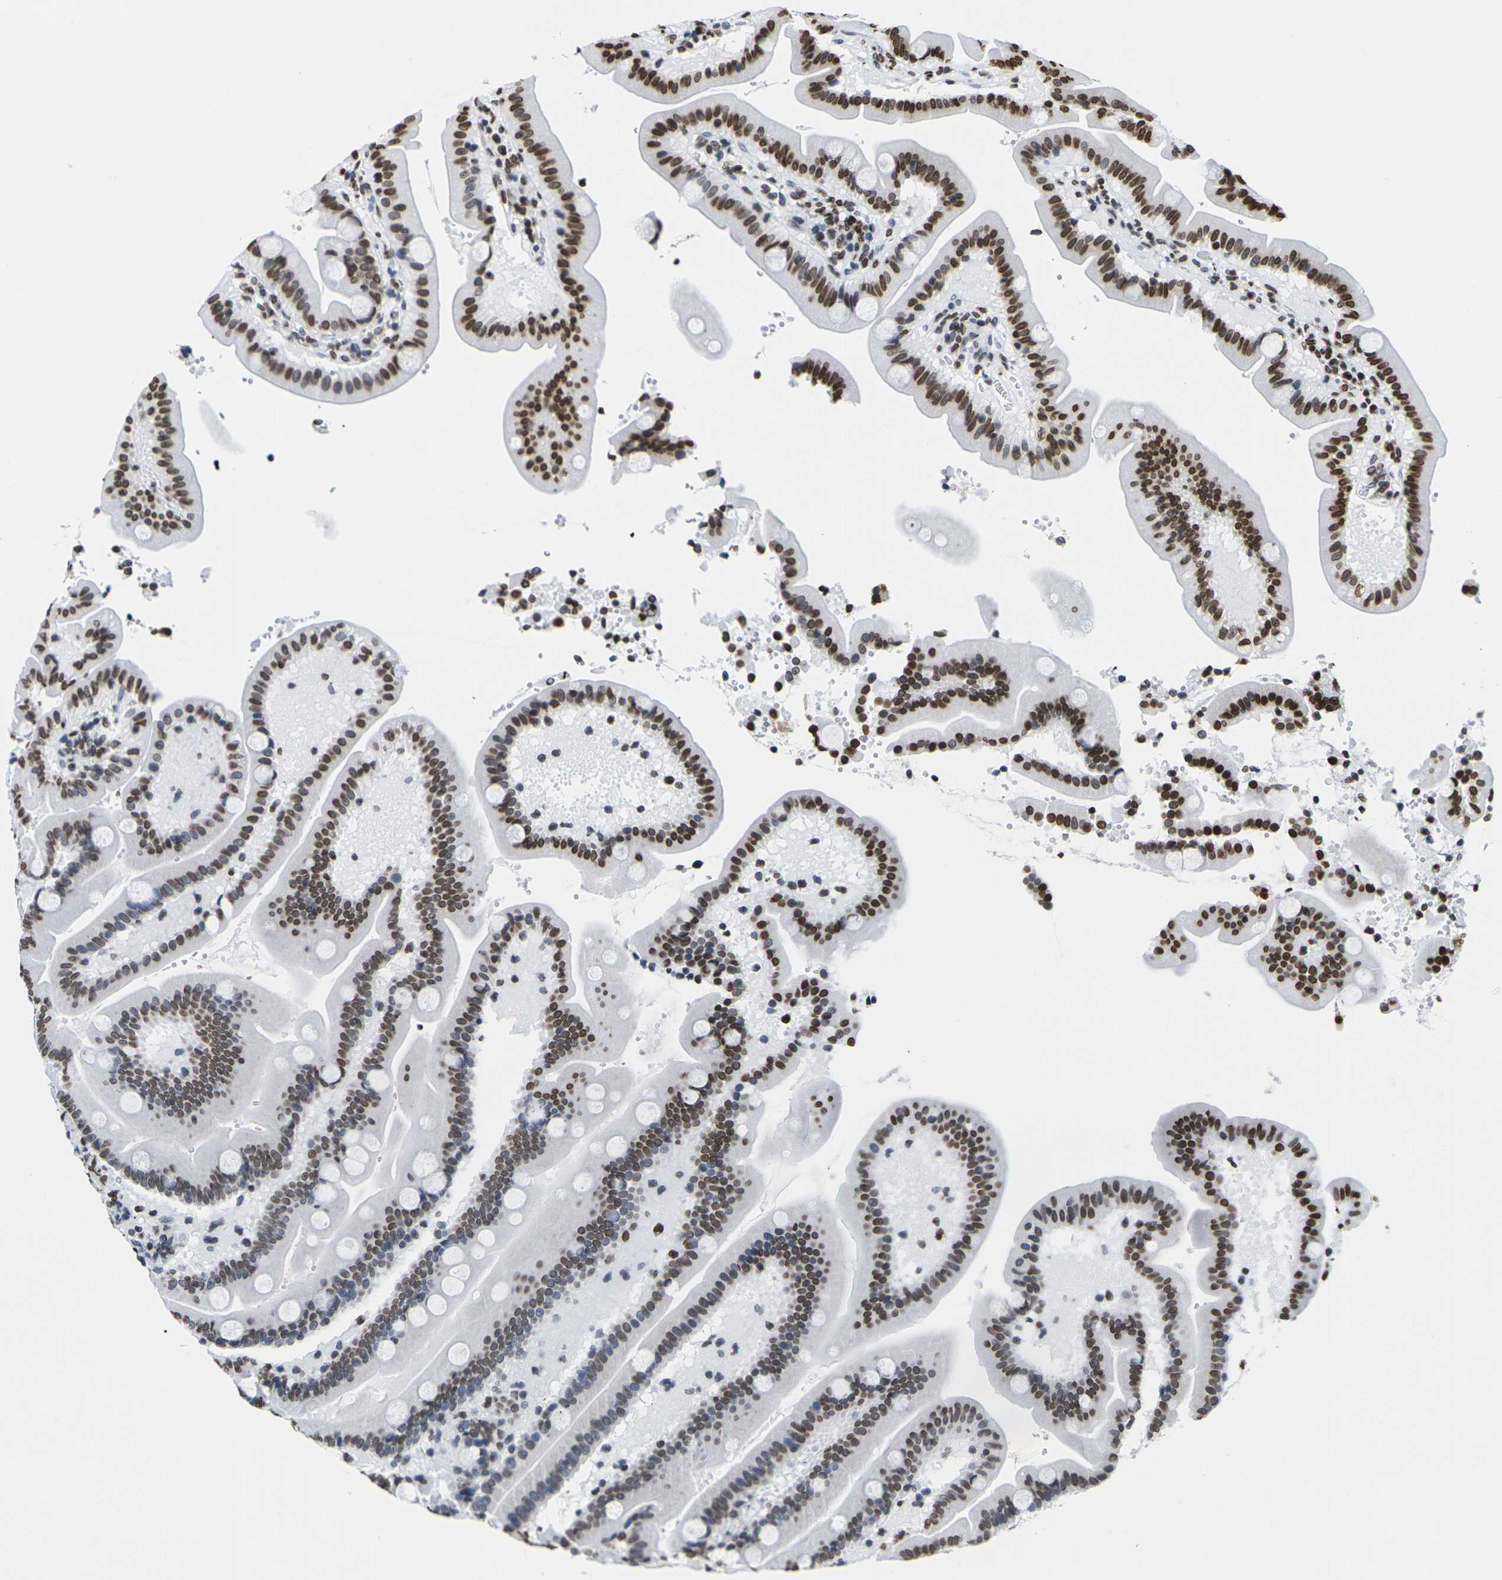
{"staining": {"intensity": "strong", "quantity": ">75%", "location": "nuclear"}, "tissue": "duodenum", "cell_type": "Glandular cells", "image_type": "normal", "snomed": [{"axis": "morphology", "description": "Normal tissue, NOS"}, {"axis": "topography", "description": "Duodenum"}], "caption": "An IHC histopathology image of benign tissue is shown. Protein staining in brown highlights strong nuclear positivity in duodenum within glandular cells.", "gene": "H2AC21", "patient": {"sex": "male", "age": 54}}